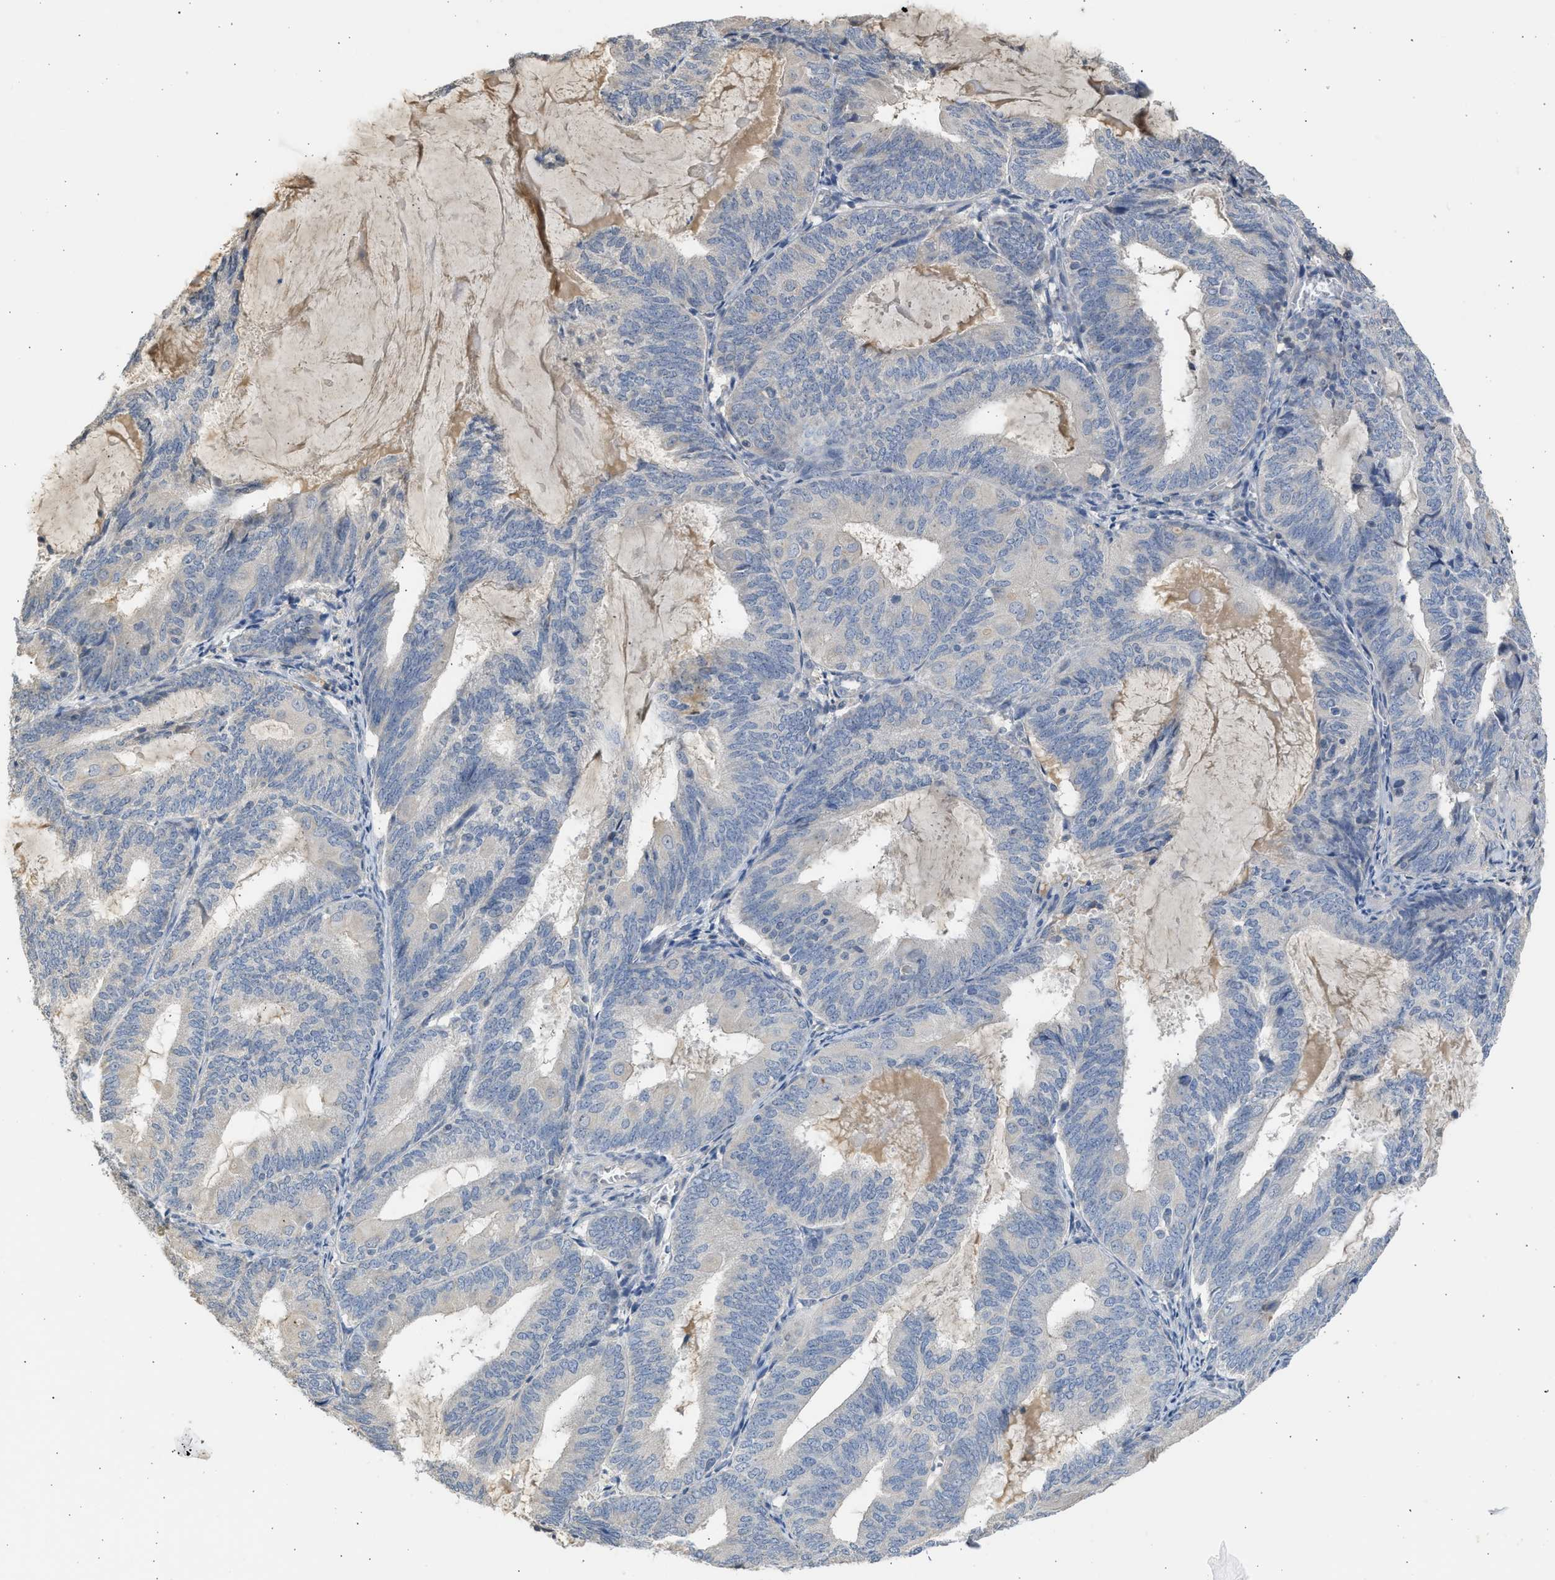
{"staining": {"intensity": "negative", "quantity": "none", "location": "none"}, "tissue": "endometrial cancer", "cell_type": "Tumor cells", "image_type": "cancer", "snomed": [{"axis": "morphology", "description": "Adenocarcinoma, NOS"}, {"axis": "topography", "description": "Endometrium"}], "caption": "The micrograph demonstrates no staining of tumor cells in adenocarcinoma (endometrial). (Brightfield microscopy of DAB immunohistochemistry (IHC) at high magnification).", "gene": "SULT2A1", "patient": {"sex": "female", "age": 81}}